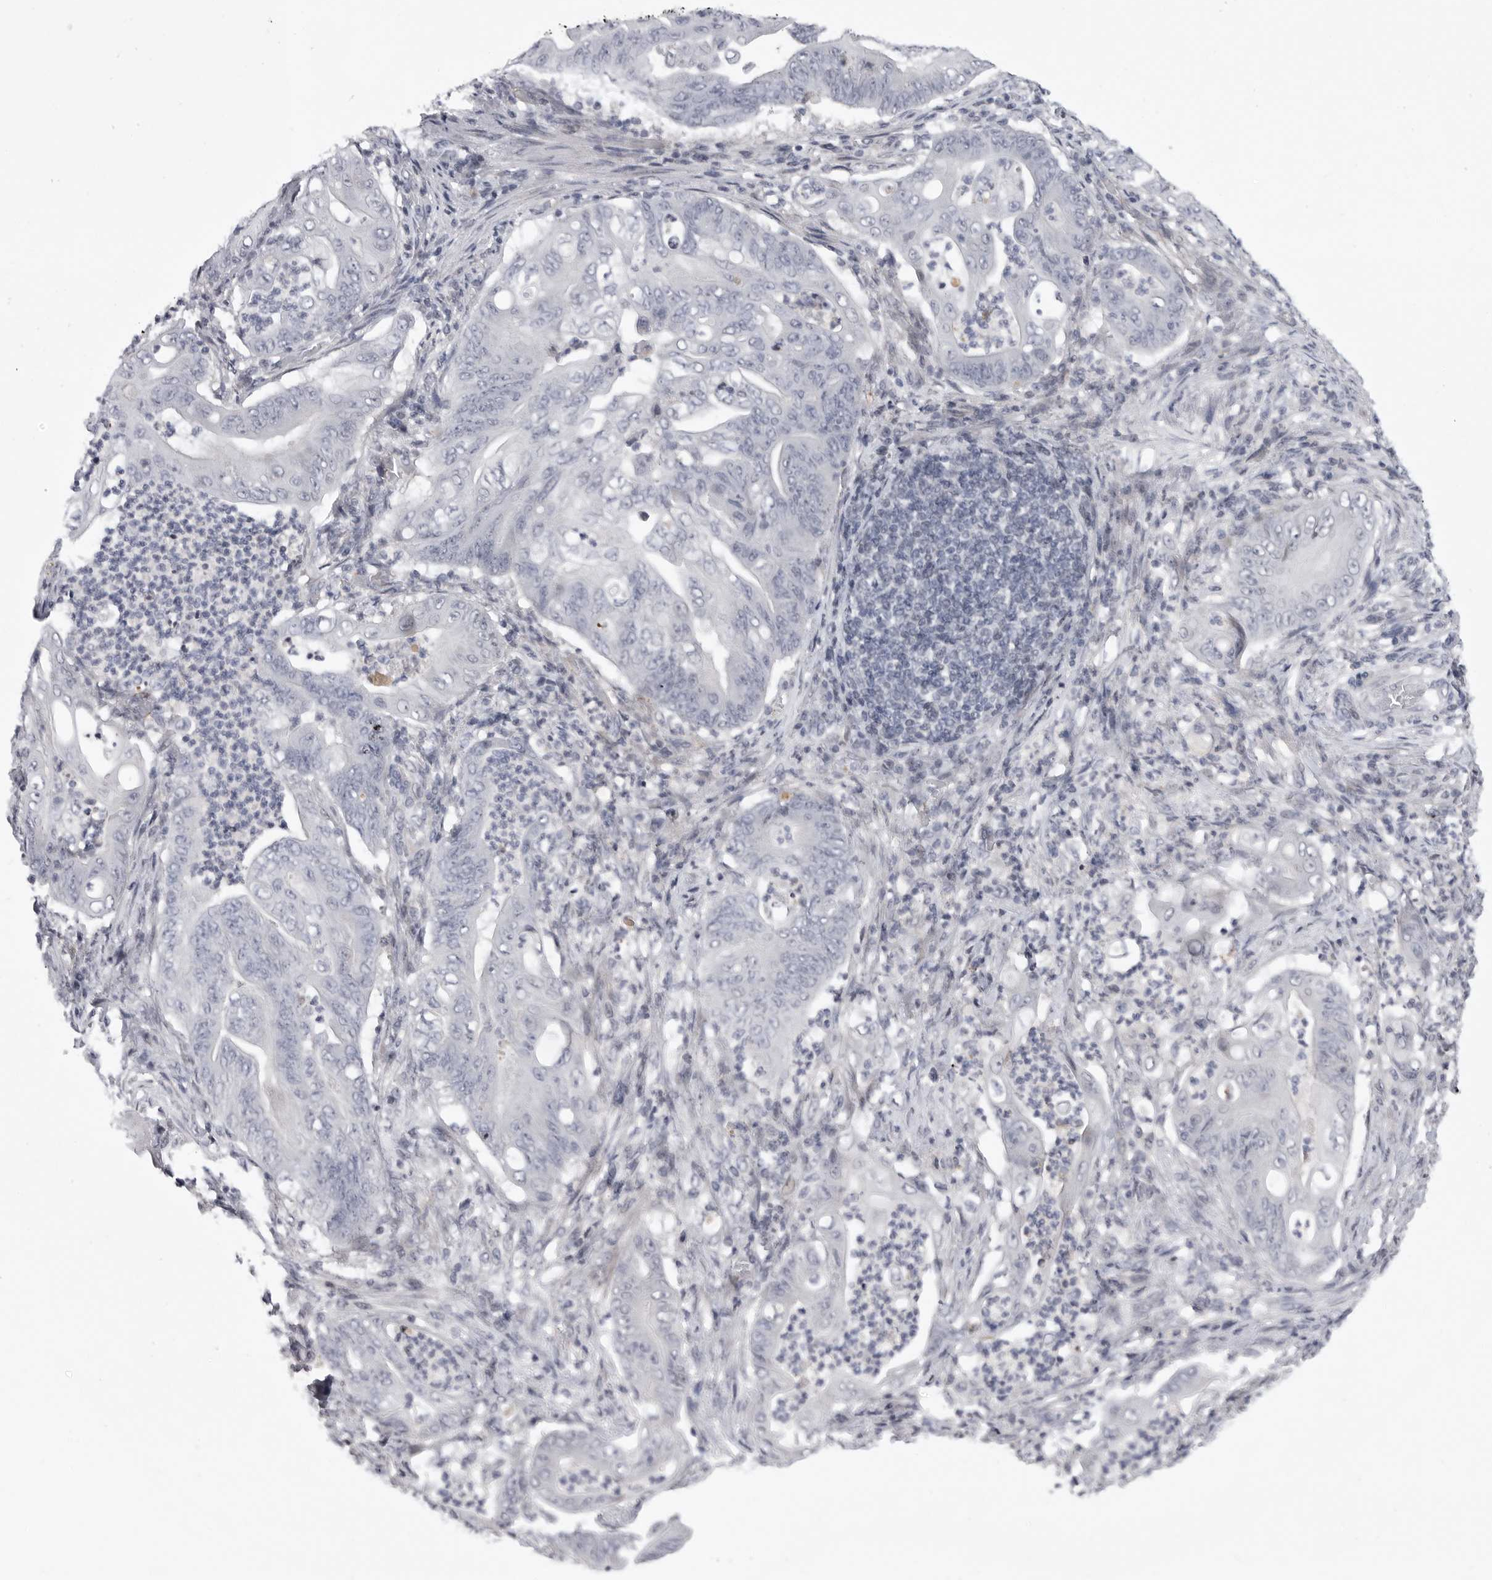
{"staining": {"intensity": "negative", "quantity": "none", "location": "none"}, "tissue": "stomach cancer", "cell_type": "Tumor cells", "image_type": "cancer", "snomed": [{"axis": "morphology", "description": "Adenocarcinoma, NOS"}, {"axis": "topography", "description": "Stomach"}], "caption": "Immunohistochemistry histopathology image of neoplastic tissue: human adenocarcinoma (stomach) stained with DAB demonstrates no significant protein expression in tumor cells. (Brightfield microscopy of DAB immunohistochemistry at high magnification).", "gene": "FBXO43", "patient": {"sex": "female", "age": 73}}